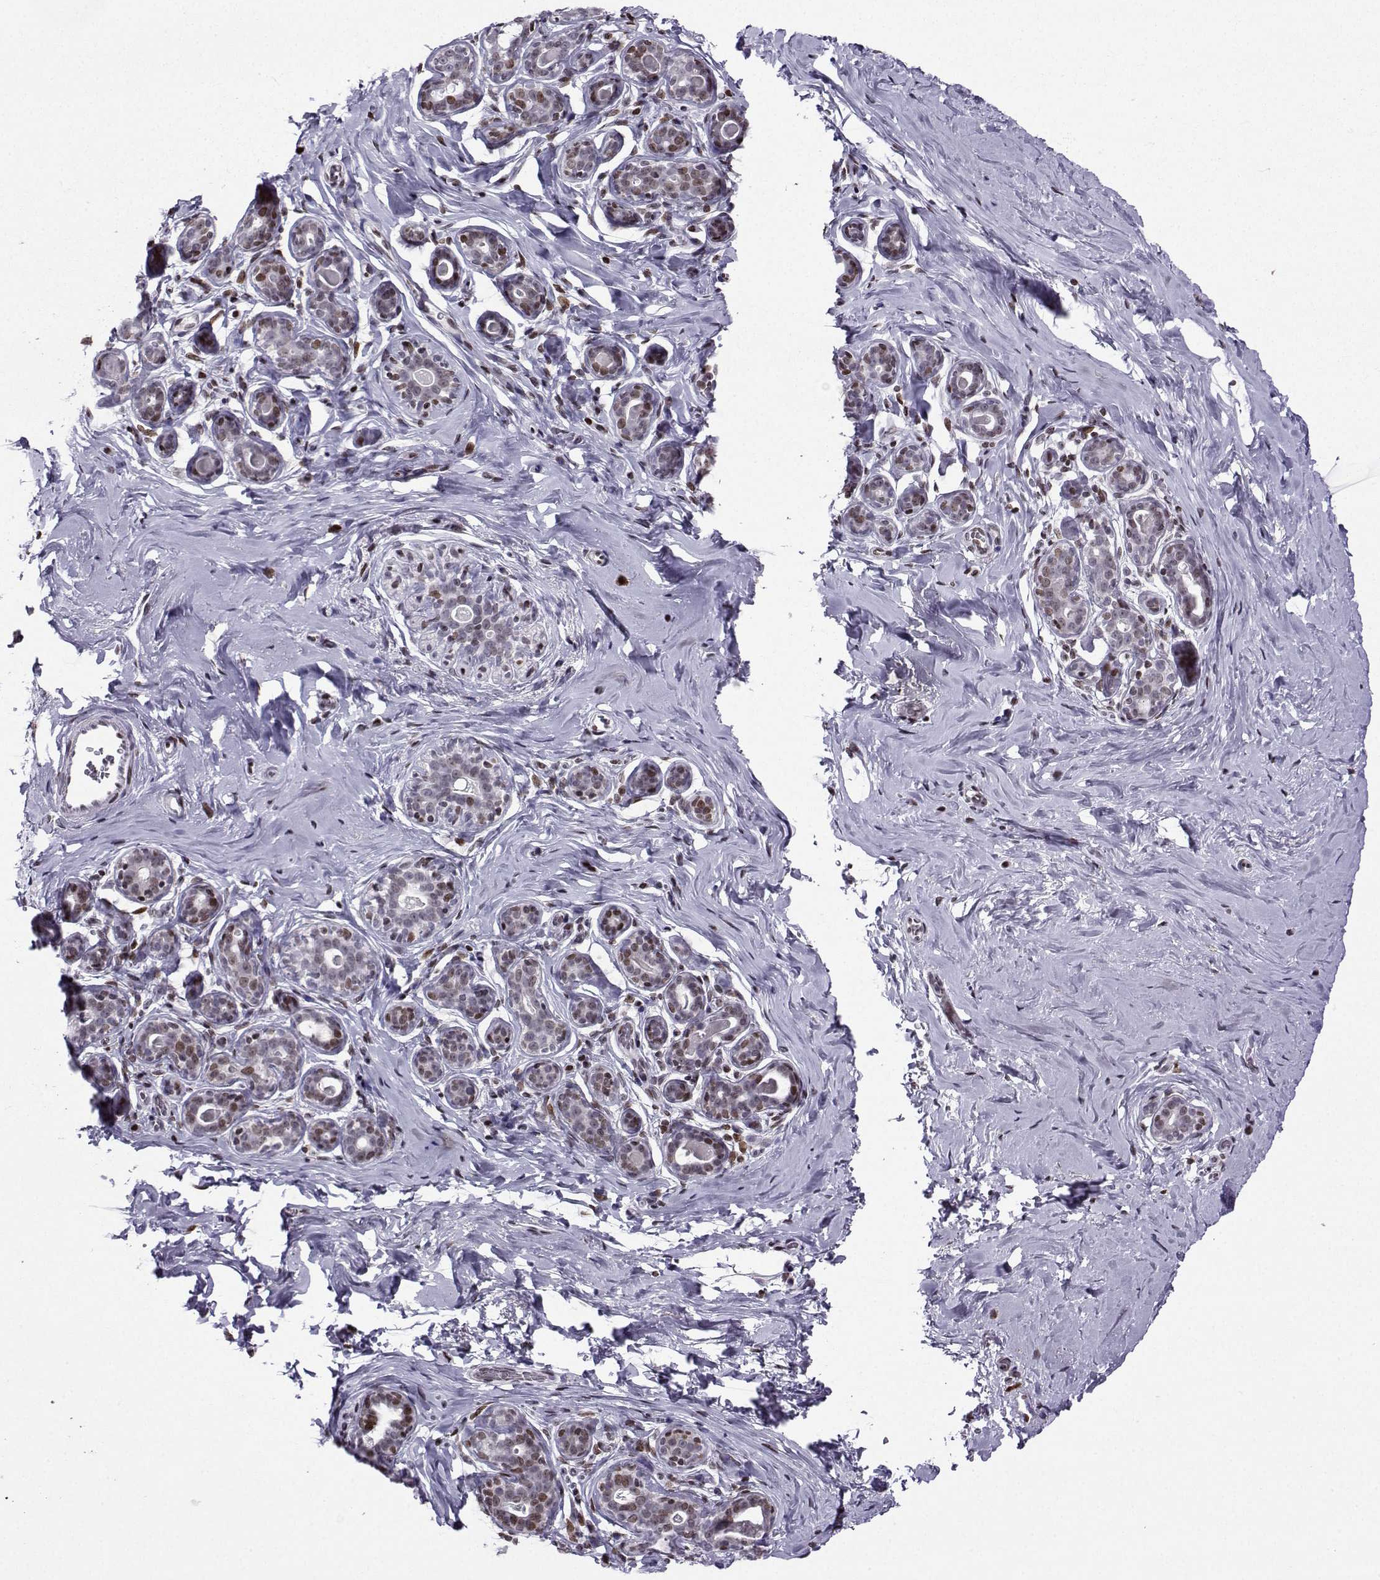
{"staining": {"intensity": "negative", "quantity": "none", "location": "none"}, "tissue": "breast", "cell_type": "Adipocytes", "image_type": "normal", "snomed": [{"axis": "morphology", "description": "Normal tissue, NOS"}, {"axis": "topography", "description": "Skin"}, {"axis": "topography", "description": "Breast"}], "caption": "Protein analysis of unremarkable breast displays no significant expression in adipocytes. (Stains: DAB immunohistochemistry (IHC) with hematoxylin counter stain, Microscopy: brightfield microscopy at high magnification).", "gene": "ZNF19", "patient": {"sex": "female", "age": 43}}